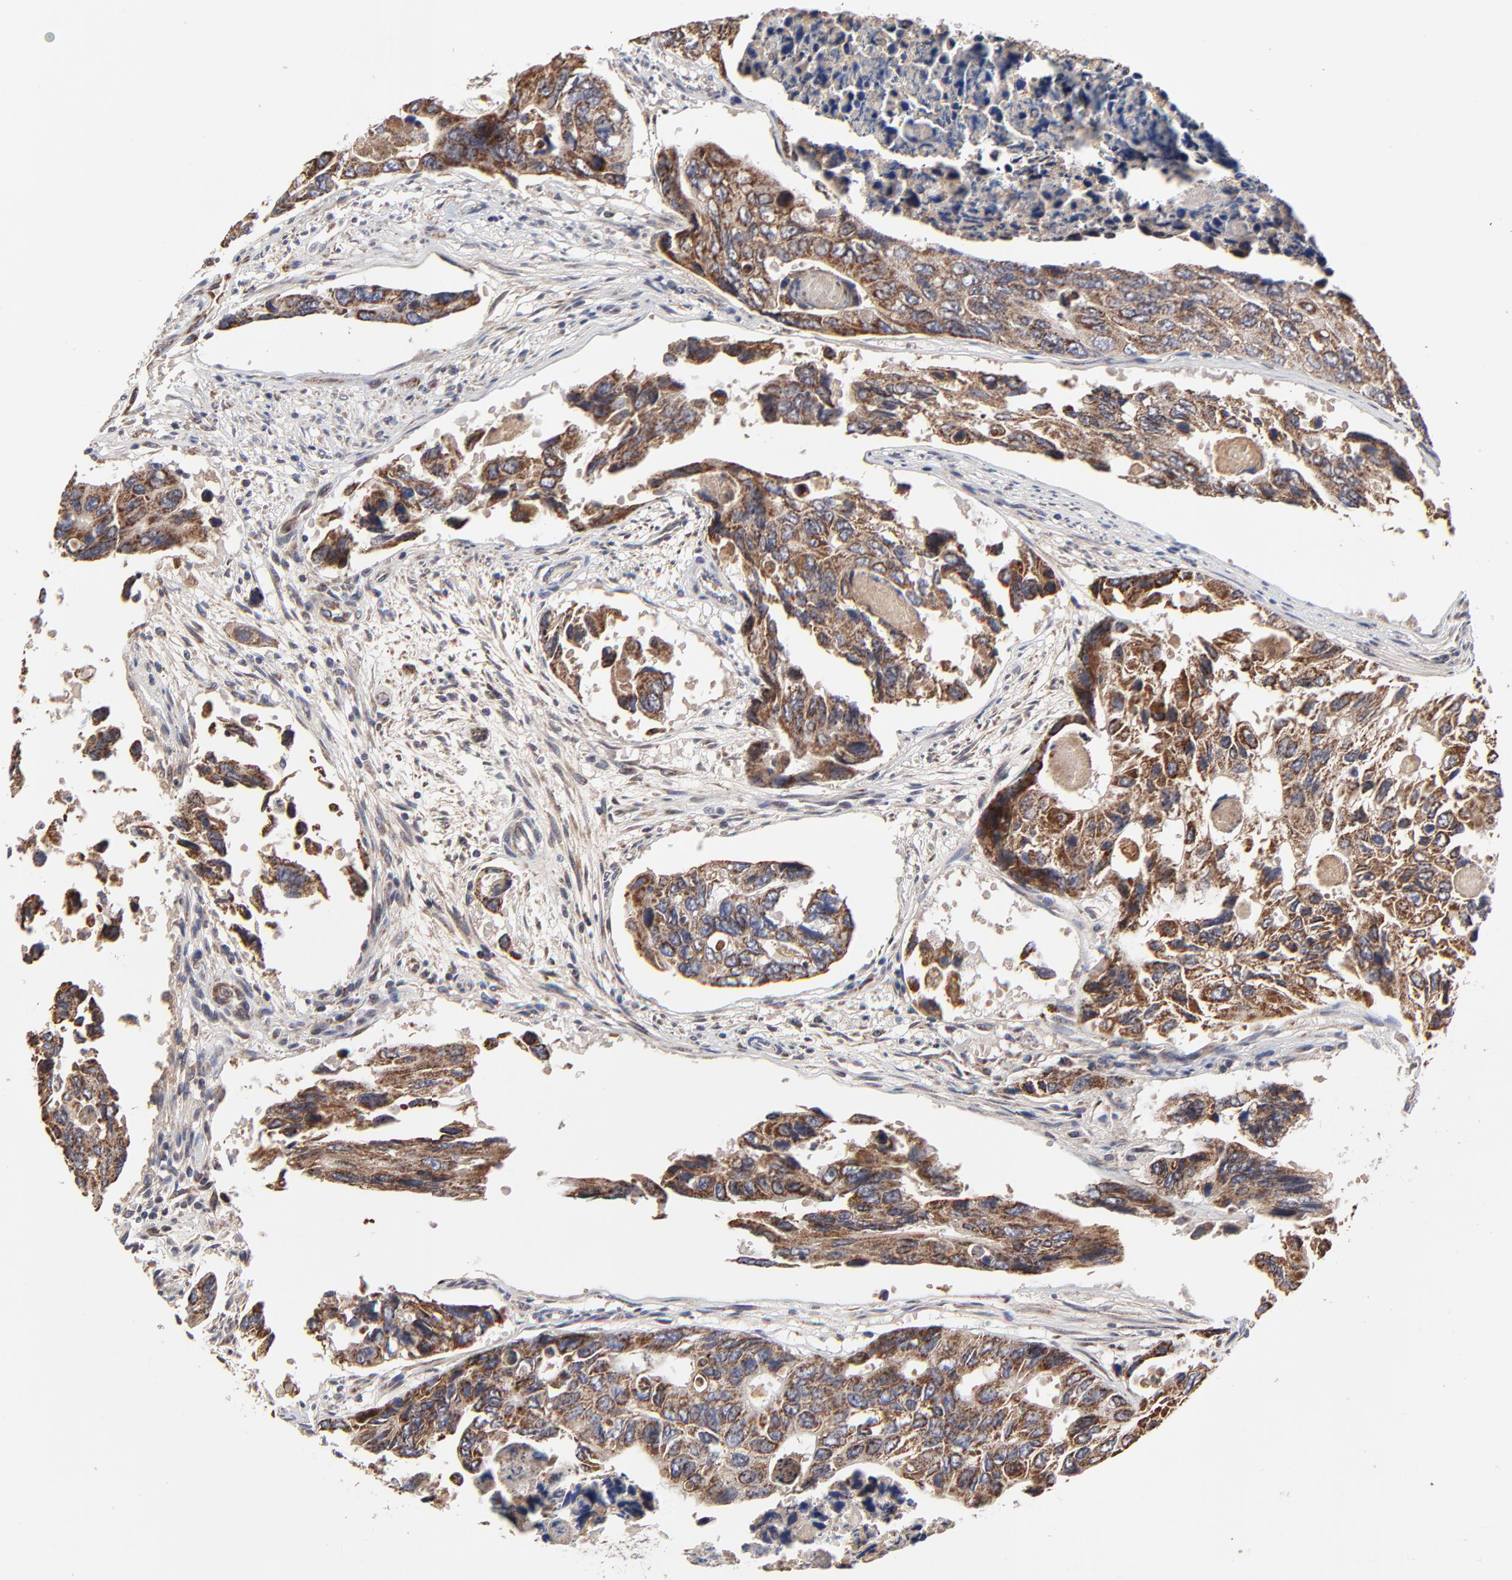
{"staining": {"intensity": "moderate", "quantity": ">75%", "location": "cytoplasmic/membranous"}, "tissue": "colorectal cancer", "cell_type": "Tumor cells", "image_type": "cancer", "snomed": [{"axis": "morphology", "description": "Adenocarcinoma, NOS"}, {"axis": "topography", "description": "Colon"}], "caption": "IHC photomicrograph of human colorectal cancer (adenocarcinoma) stained for a protein (brown), which demonstrates medium levels of moderate cytoplasmic/membranous positivity in about >75% of tumor cells.", "gene": "ZNF550", "patient": {"sex": "female", "age": 86}}